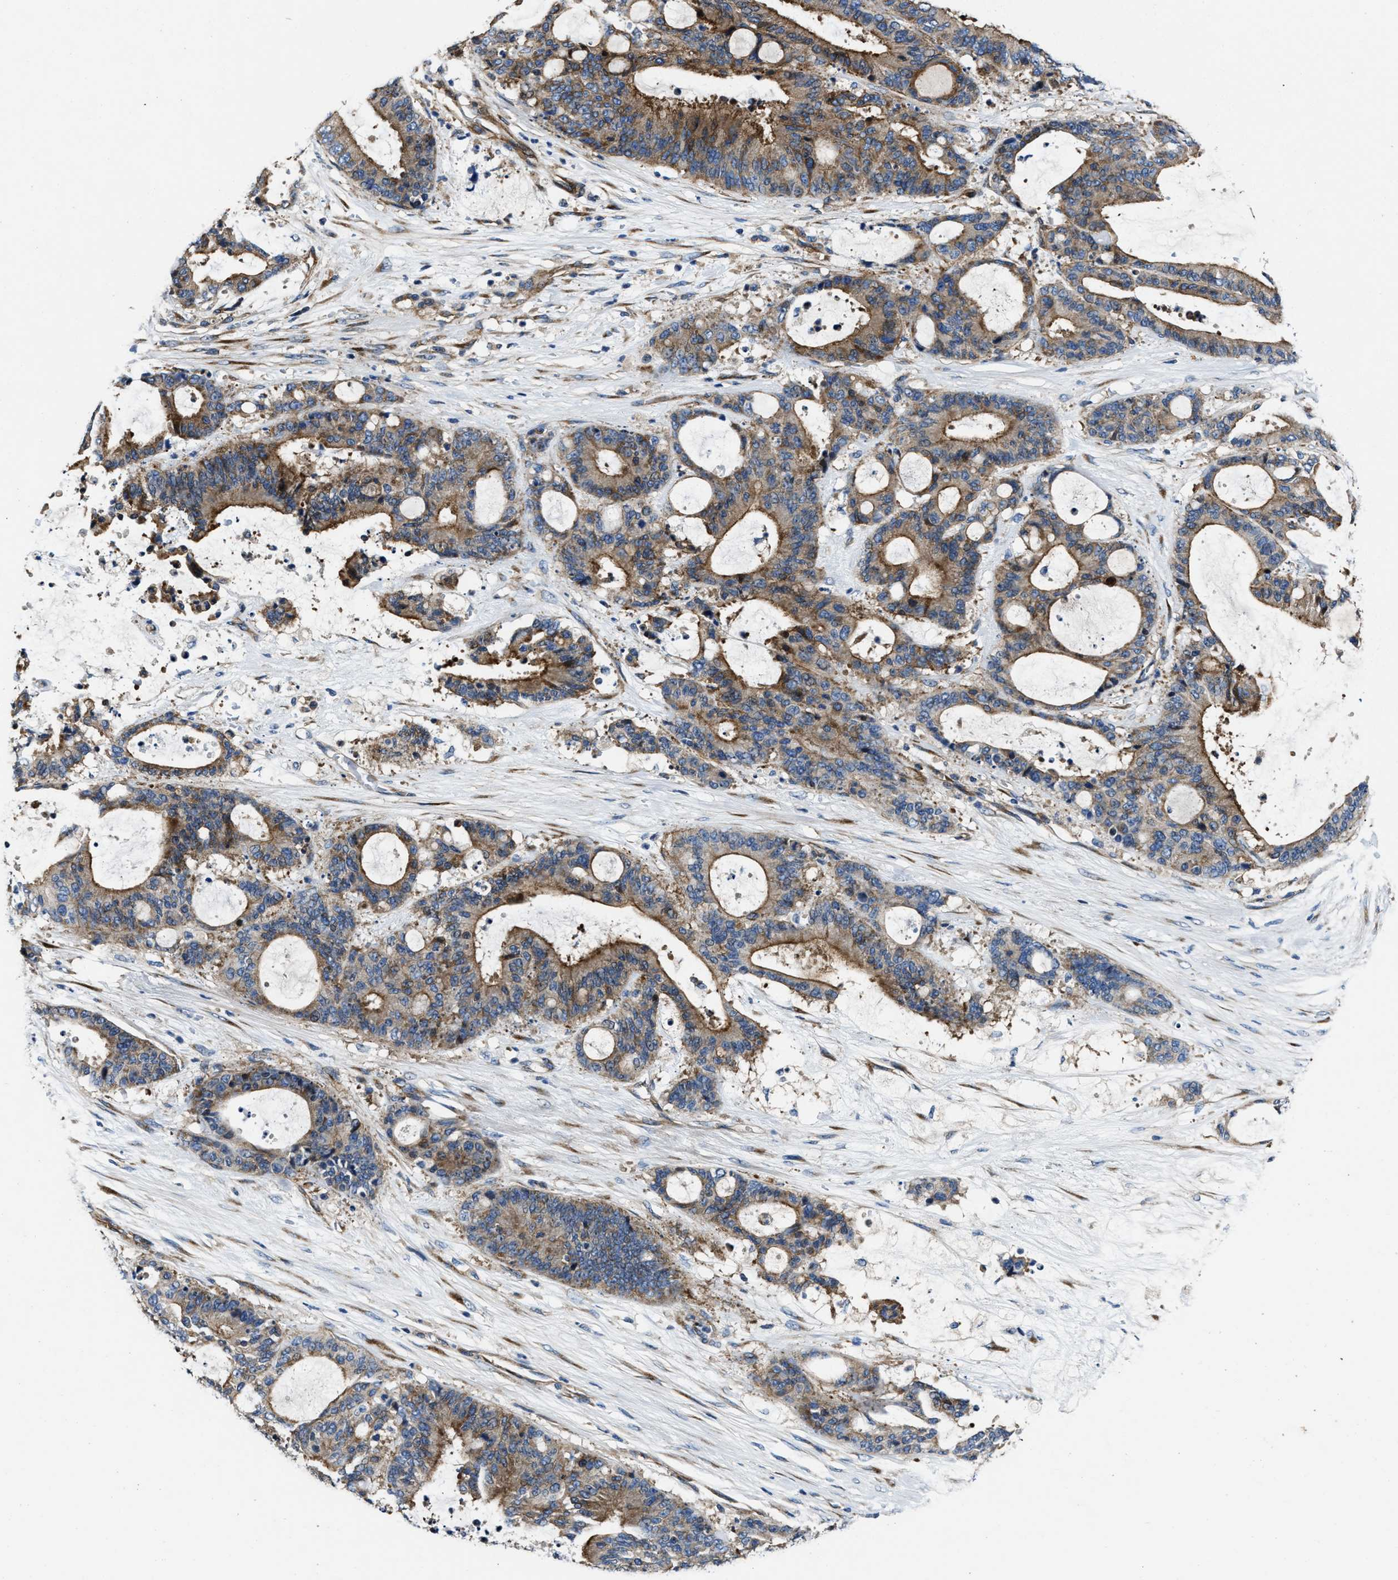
{"staining": {"intensity": "moderate", "quantity": ">75%", "location": "cytoplasmic/membranous"}, "tissue": "liver cancer", "cell_type": "Tumor cells", "image_type": "cancer", "snomed": [{"axis": "morphology", "description": "Normal tissue, NOS"}, {"axis": "morphology", "description": "Cholangiocarcinoma"}, {"axis": "topography", "description": "Liver"}, {"axis": "topography", "description": "Peripheral nerve tissue"}], "caption": "Immunohistochemical staining of liver cancer demonstrates medium levels of moderate cytoplasmic/membranous protein expression in approximately >75% of tumor cells.", "gene": "PTAR1", "patient": {"sex": "female", "age": 73}}